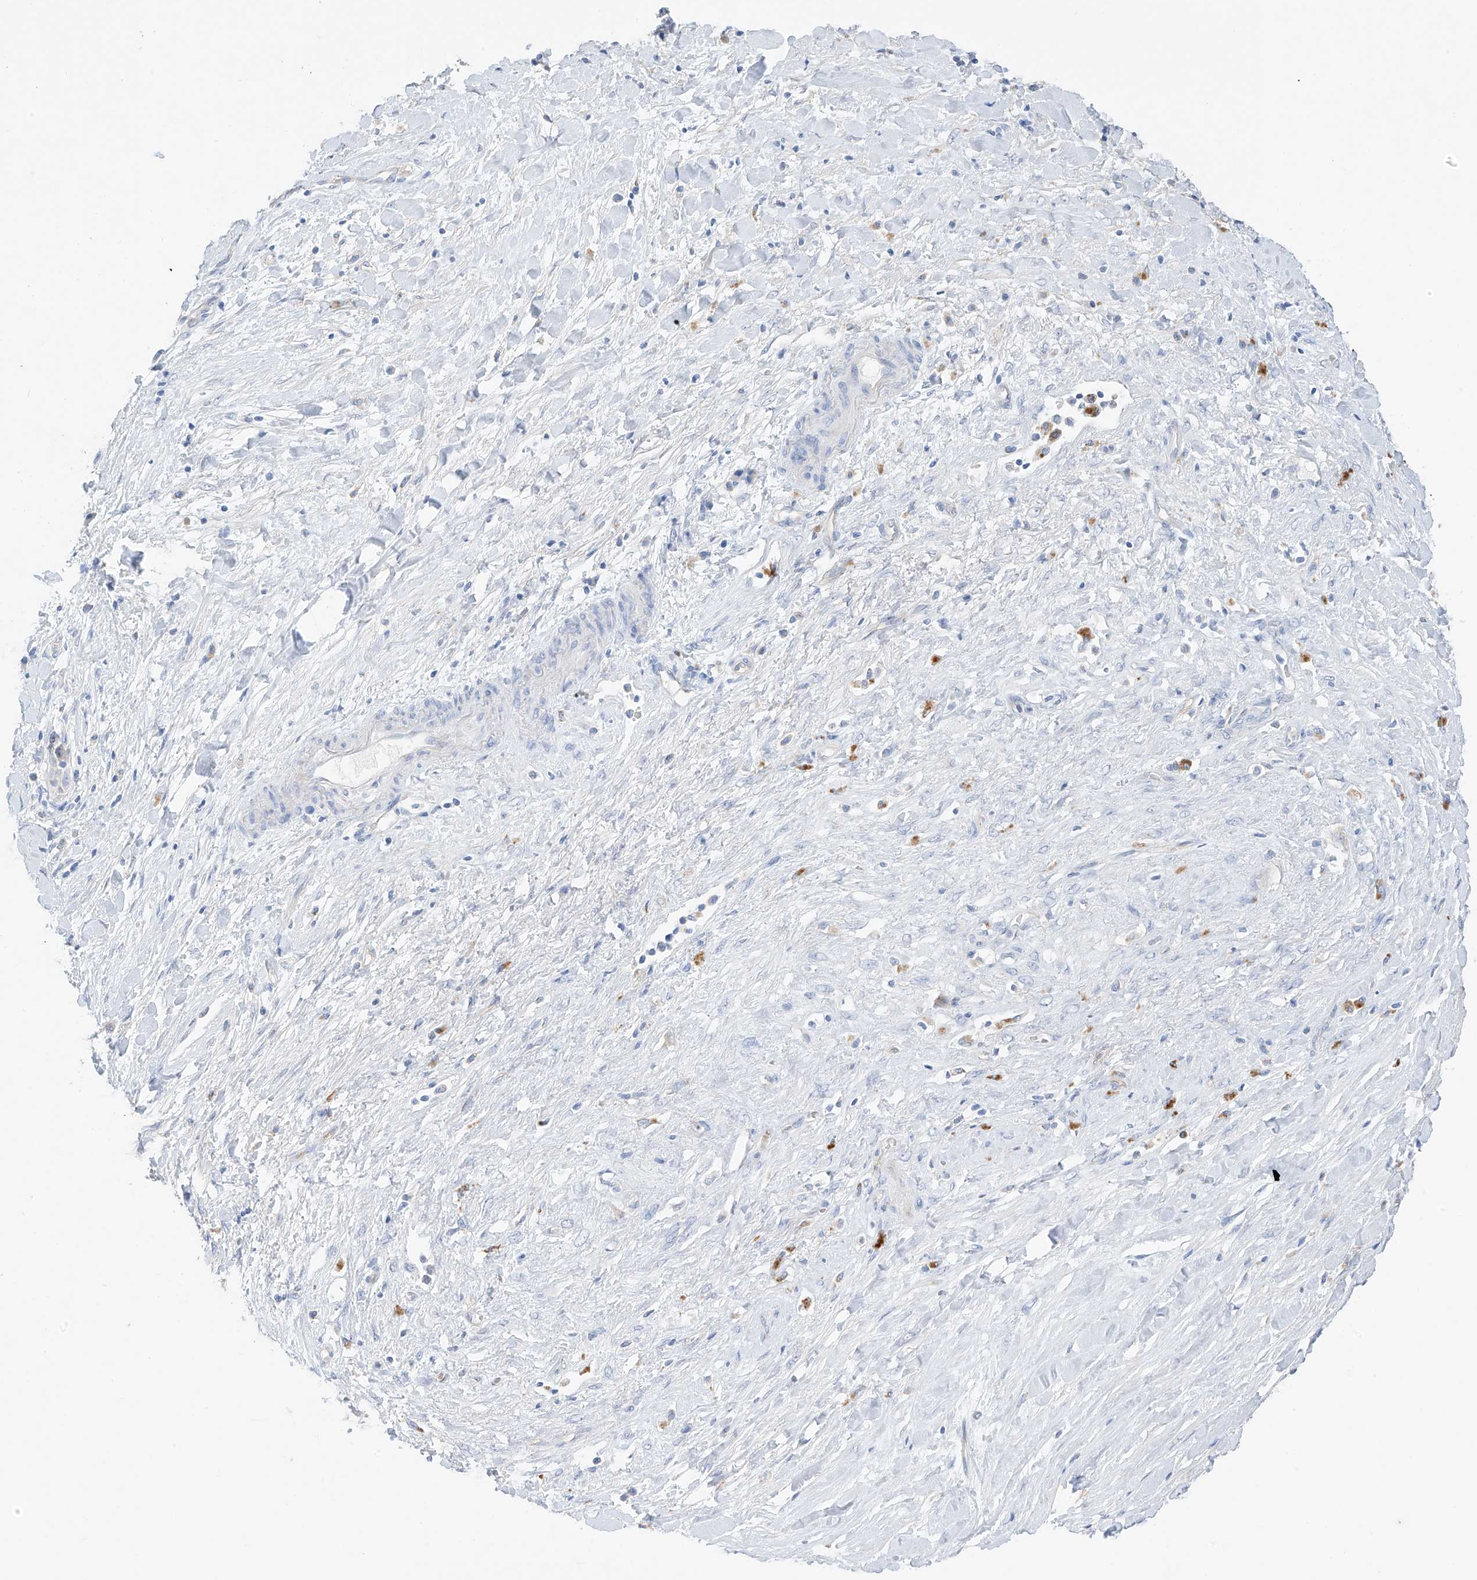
{"staining": {"intensity": "negative", "quantity": "none", "location": "none"}, "tissue": "liver cancer", "cell_type": "Tumor cells", "image_type": "cancer", "snomed": [{"axis": "morphology", "description": "Cholangiocarcinoma"}, {"axis": "topography", "description": "Liver"}], "caption": "An immunohistochemistry photomicrograph of liver cholangiocarcinoma is shown. There is no staining in tumor cells of liver cholangiocarcinoma.", "gene": "ITGA9", "patient": {"sex": "female", "age": 52}}